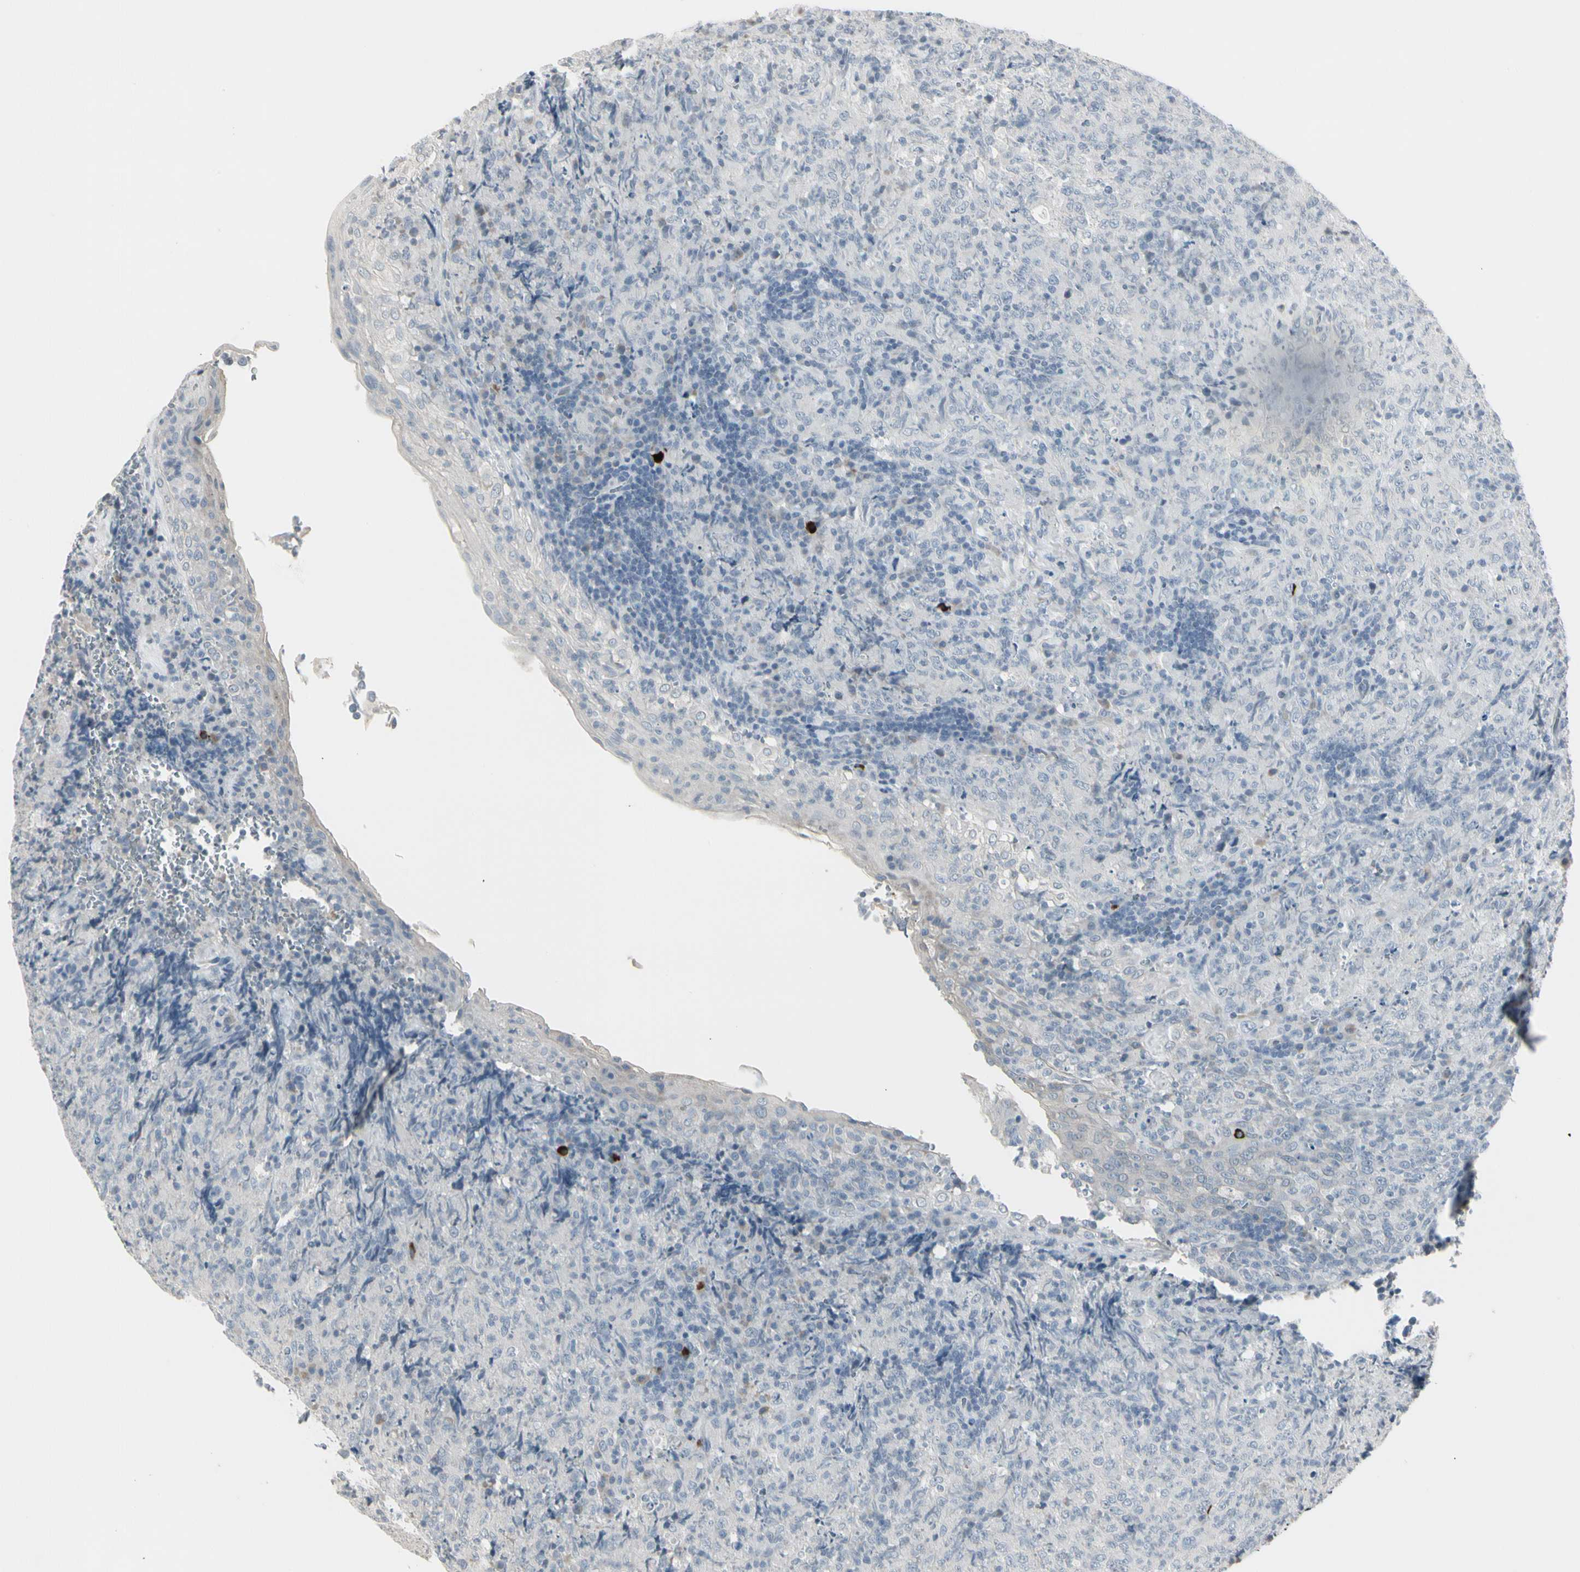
{"staining": {"intensity": "negative", "quantity": "none", "location": "none"}, "tissue": "lymphoma", "cell_type": "Tumor cells", "image_type": "cancer", "snomed": [{"axis": "morphology", "description": "Malignant lymphoma, non-Hodgkin's type, High grade"}, {"axis": "topography", "description": "Tonsil"}], "caption": "Malignant lymphoma, non-Hodgkin's type (high-grade) stained for a protein using IHC shows no positivity tumor cells.", "gene": "DMPK", "patient": {"sex": "female", "age": 36}}